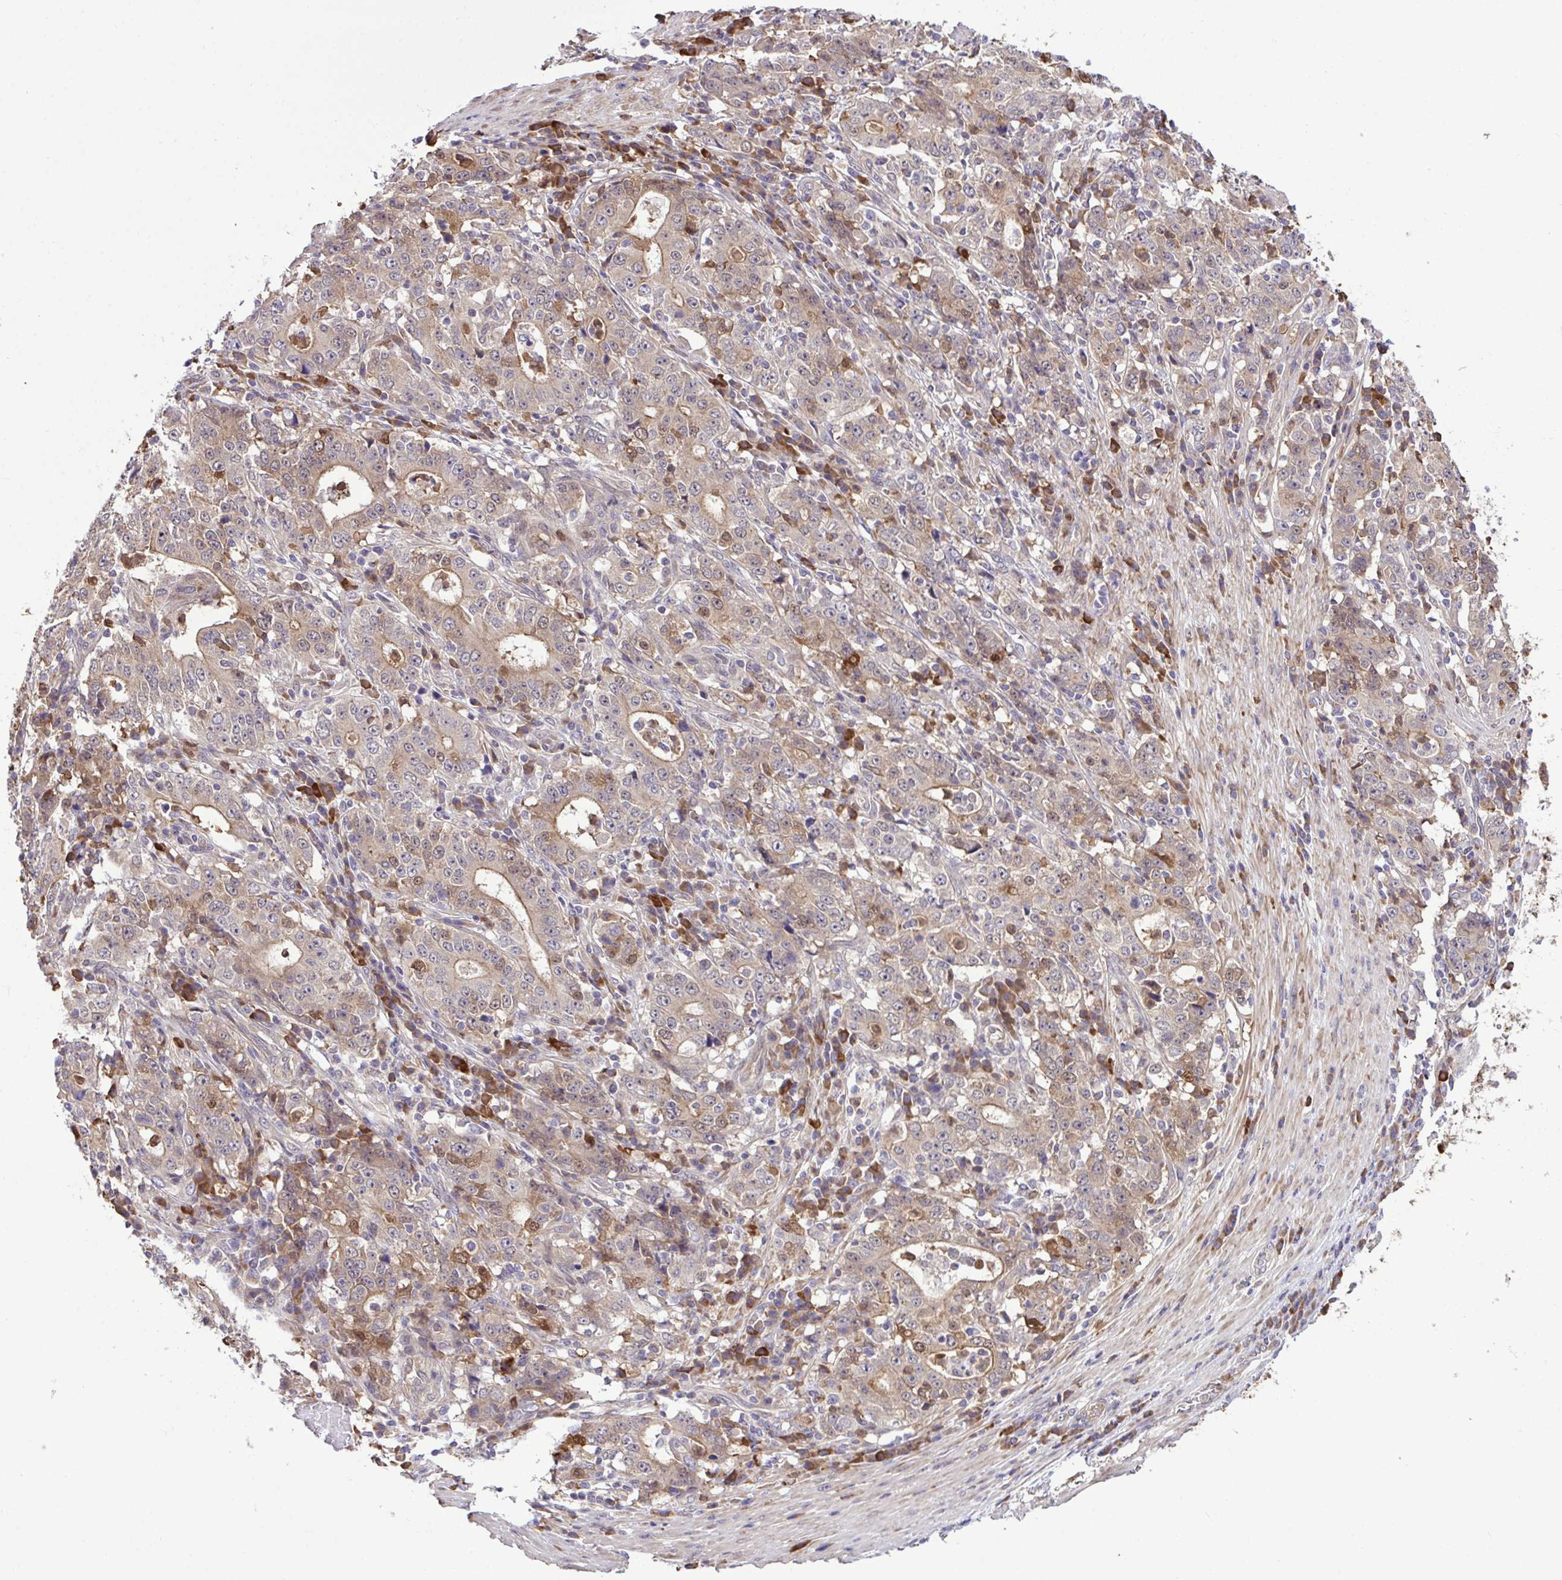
{"staining": {"intensity": "weak", "quantity": ">75%", "location": "cytoplasmic/membranous"}, "tissue": "stomach cancer", "cell_type": "Tumor cells", "image_type": "cancer", "snomed": [{"axis": "morphology", "description": "Normal tissue, NOS"}, {"axis": "morphology", "description": "Adenocarcinoma, NOS"}, {"axis": "topography", "description": "Stomach, upper"}, {"axis": "topography", "description": "Stomach"}], "caption": "Stomach cancer (adenocarcinoma) stained for a protein demonstrates weak cytoplasmic/membranous positivity in tumor cells. The staining was performed using DAB (3,3'-diaminobenzidine), with brown indicating positive protein expression. Nuclei are stained blue with hematoxylin.", "gene": "CMPK1", "patient": {"sex": "male", "age": 59}}